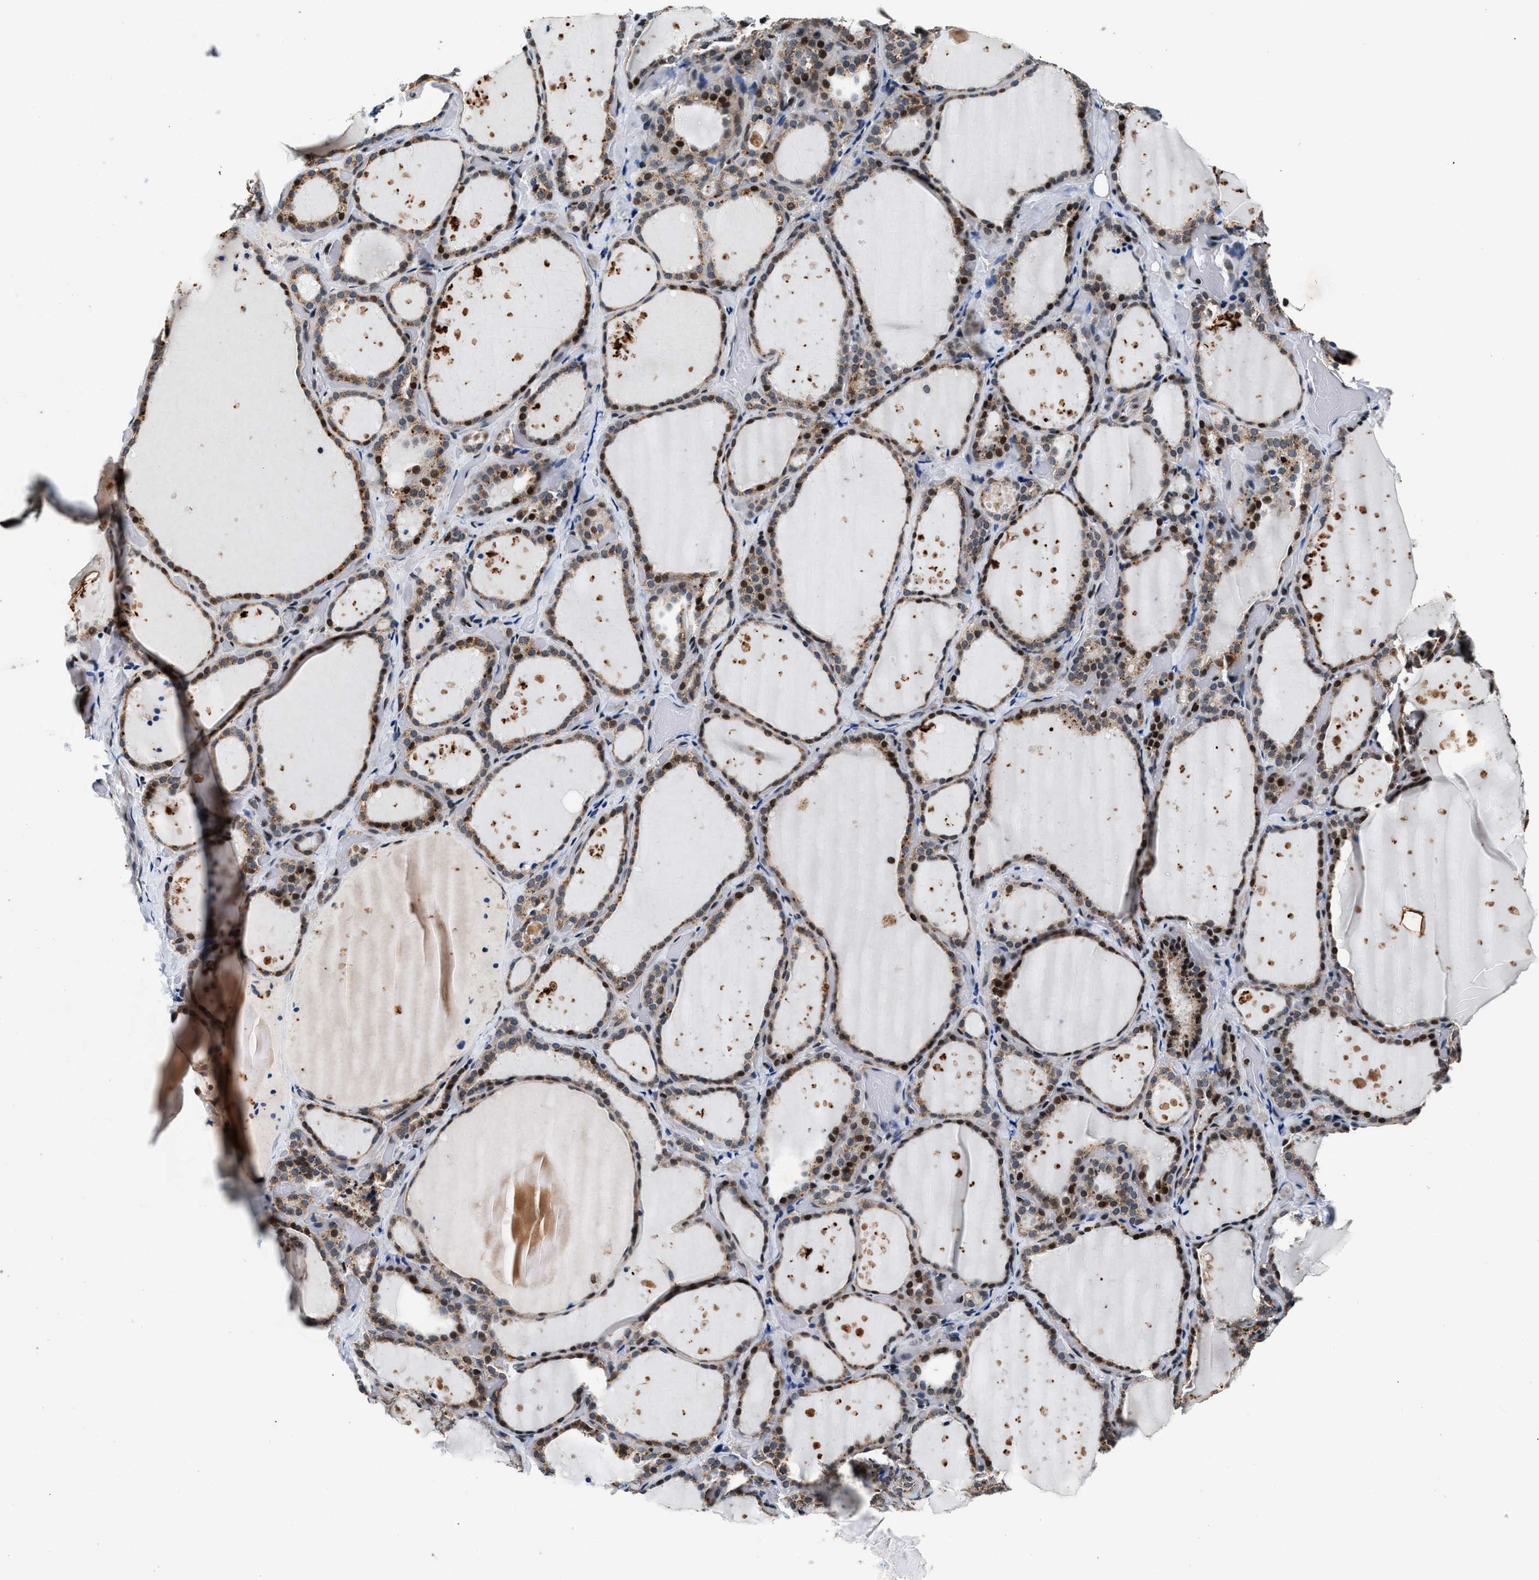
{"staining": {"intensity": "moderate", "quantity": ">75%", "location": "cytoplasmic/membranous,nuclear"}, "tissue": "thyroid gland", "cell_type": "Glandular cells", "image_type": "normal", "snomed": [{"axis": "morphology", "description": "Normal tissue, NOS"}, {"axis": "topography", "description": "Thyroid gland"}], "caption": "Immunohistochemical staining of benign human thyroid gland displays medium levels of moderate cytoplasmic/membranous,nuclear positivity in about >75% of glandular cells.", "gene": "PRRC2B", "patient": {"sex": "female", "age": 44}}